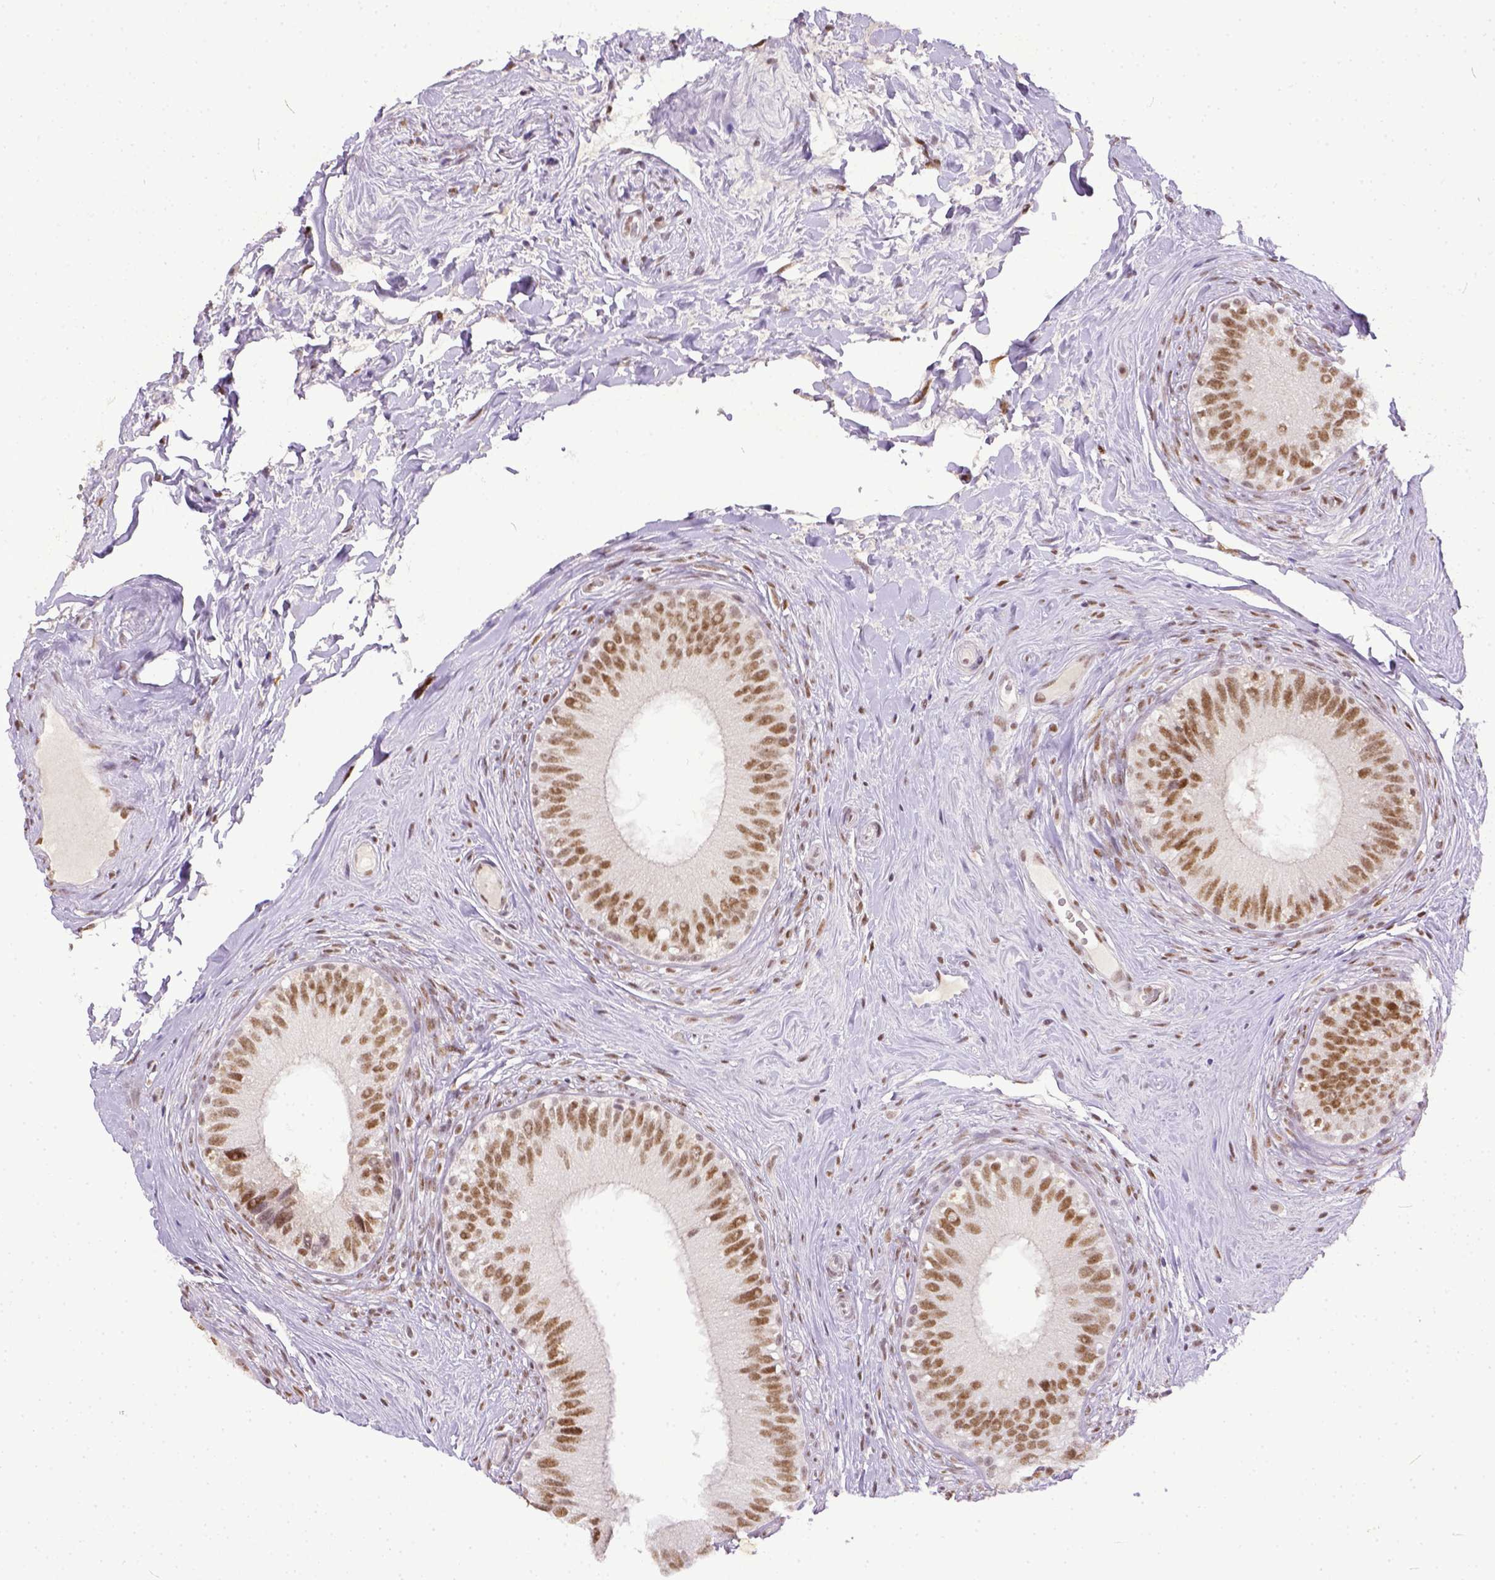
{"staining": {"intensity": "moderate", "quantity": ">75%", "location": "nuclear"}, "tissue": "epididymis", "cell_type": "Glandular cells", "image_type": "normal", "snomed": [{"axis": "morphology", "description": "Normal tissue, NOS"}, {"axis": "topography", "description": "Epididymis"}], "caption": "A medium amount of moderate nuclear staining is identified in approximately >75% of glandular cells in normal epididymis.", "gene": "ERCC1", "patient": {"sex": "male", "age": 59}}